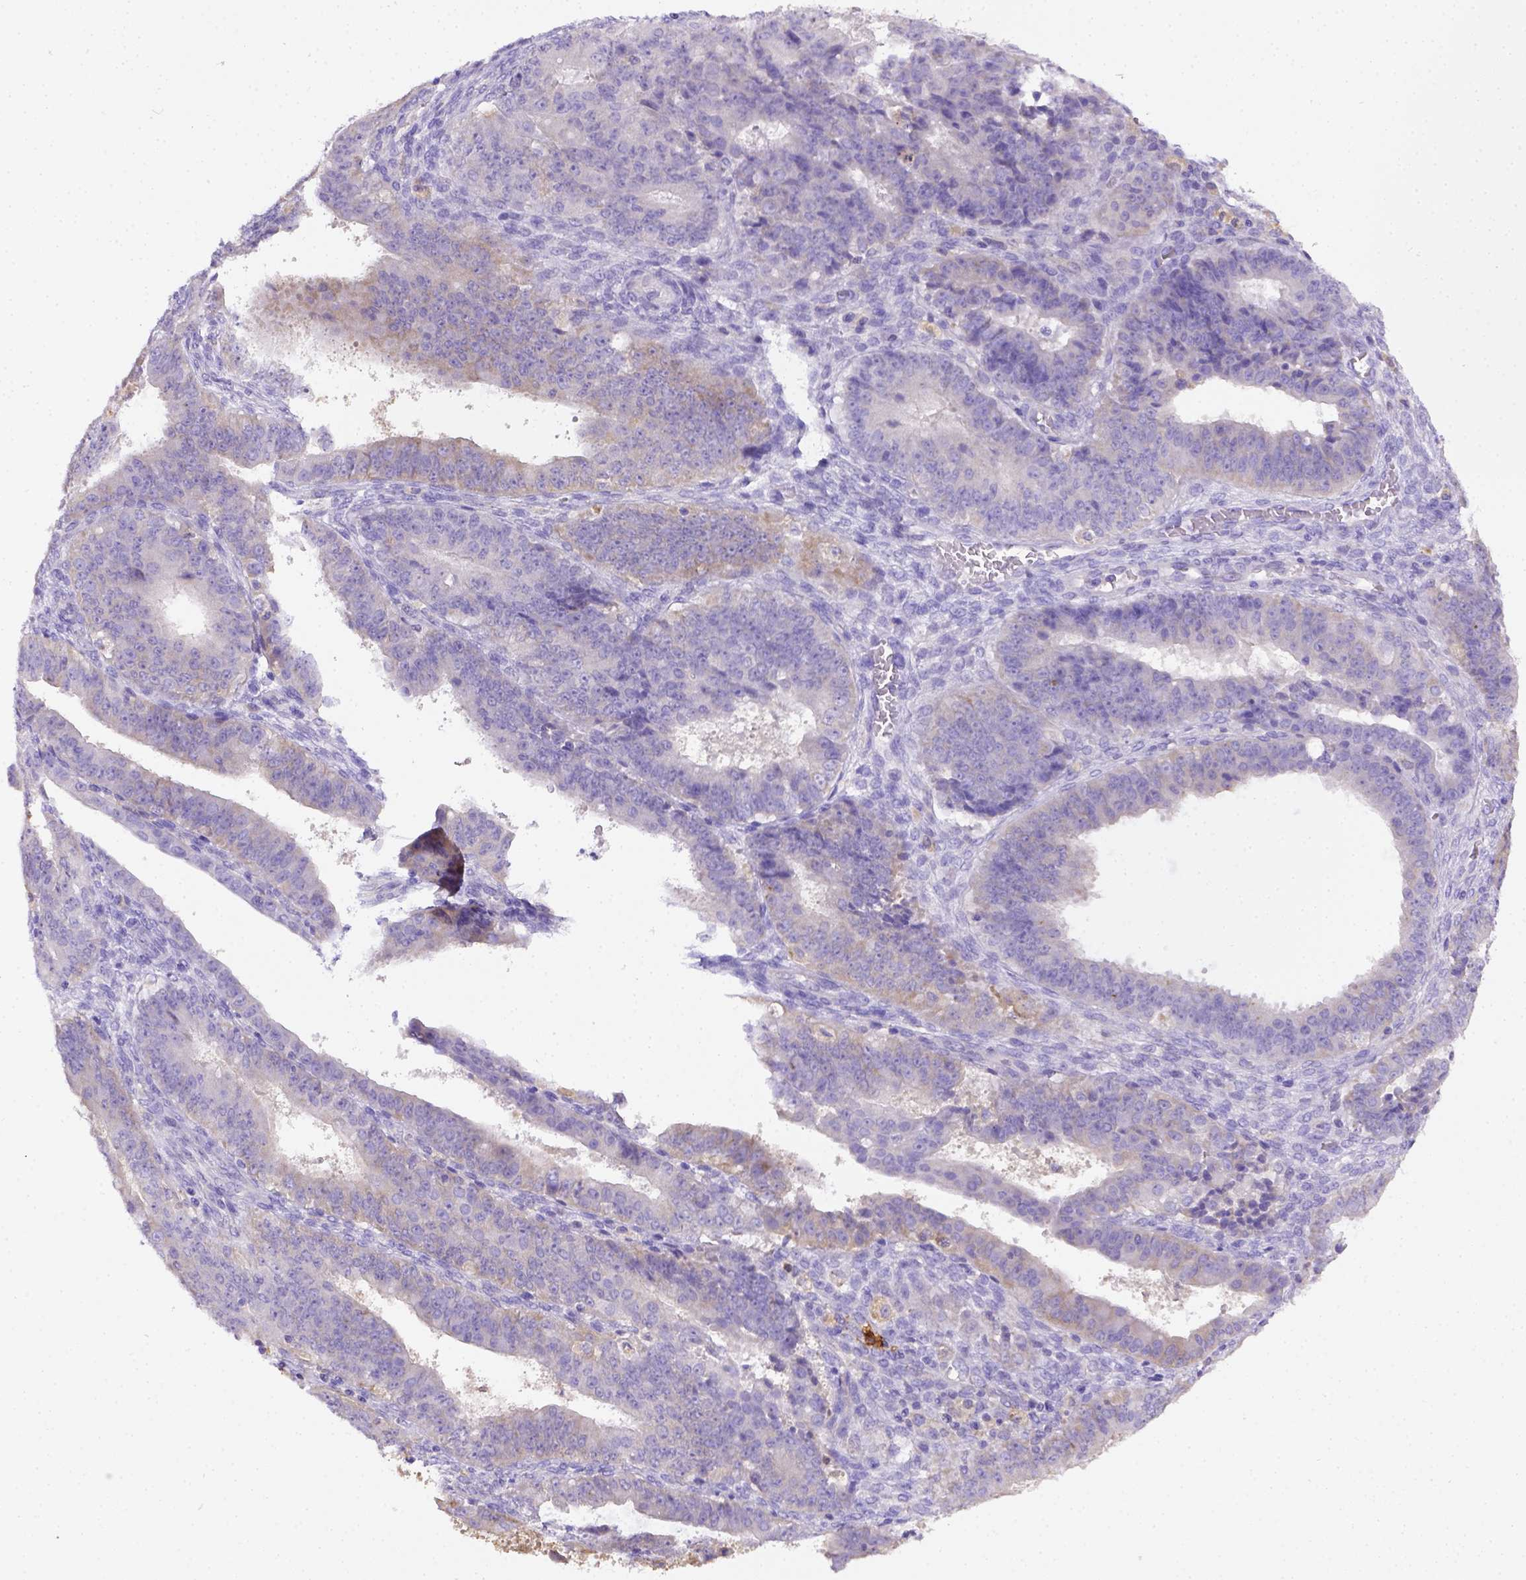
{"staining": {"intensity": "negative", "quantity": "none", "location": "none"}, "tissue": "ovarian cancer", "cell_type": "Tumor cells", "image_type": "cancer", "snomed": [{"axis": "morphology", "description": "Carcinoma, endometroid"}, {"axis": "topography", "description": "Ovary"}], "caption": "This is a histopathology image of immunohistochemistry (IHC) staining of ovarian cancer, which shows no expression in tumor cells.", "gene": "CD40", "patient": {"sex": "female", "age": 42}}